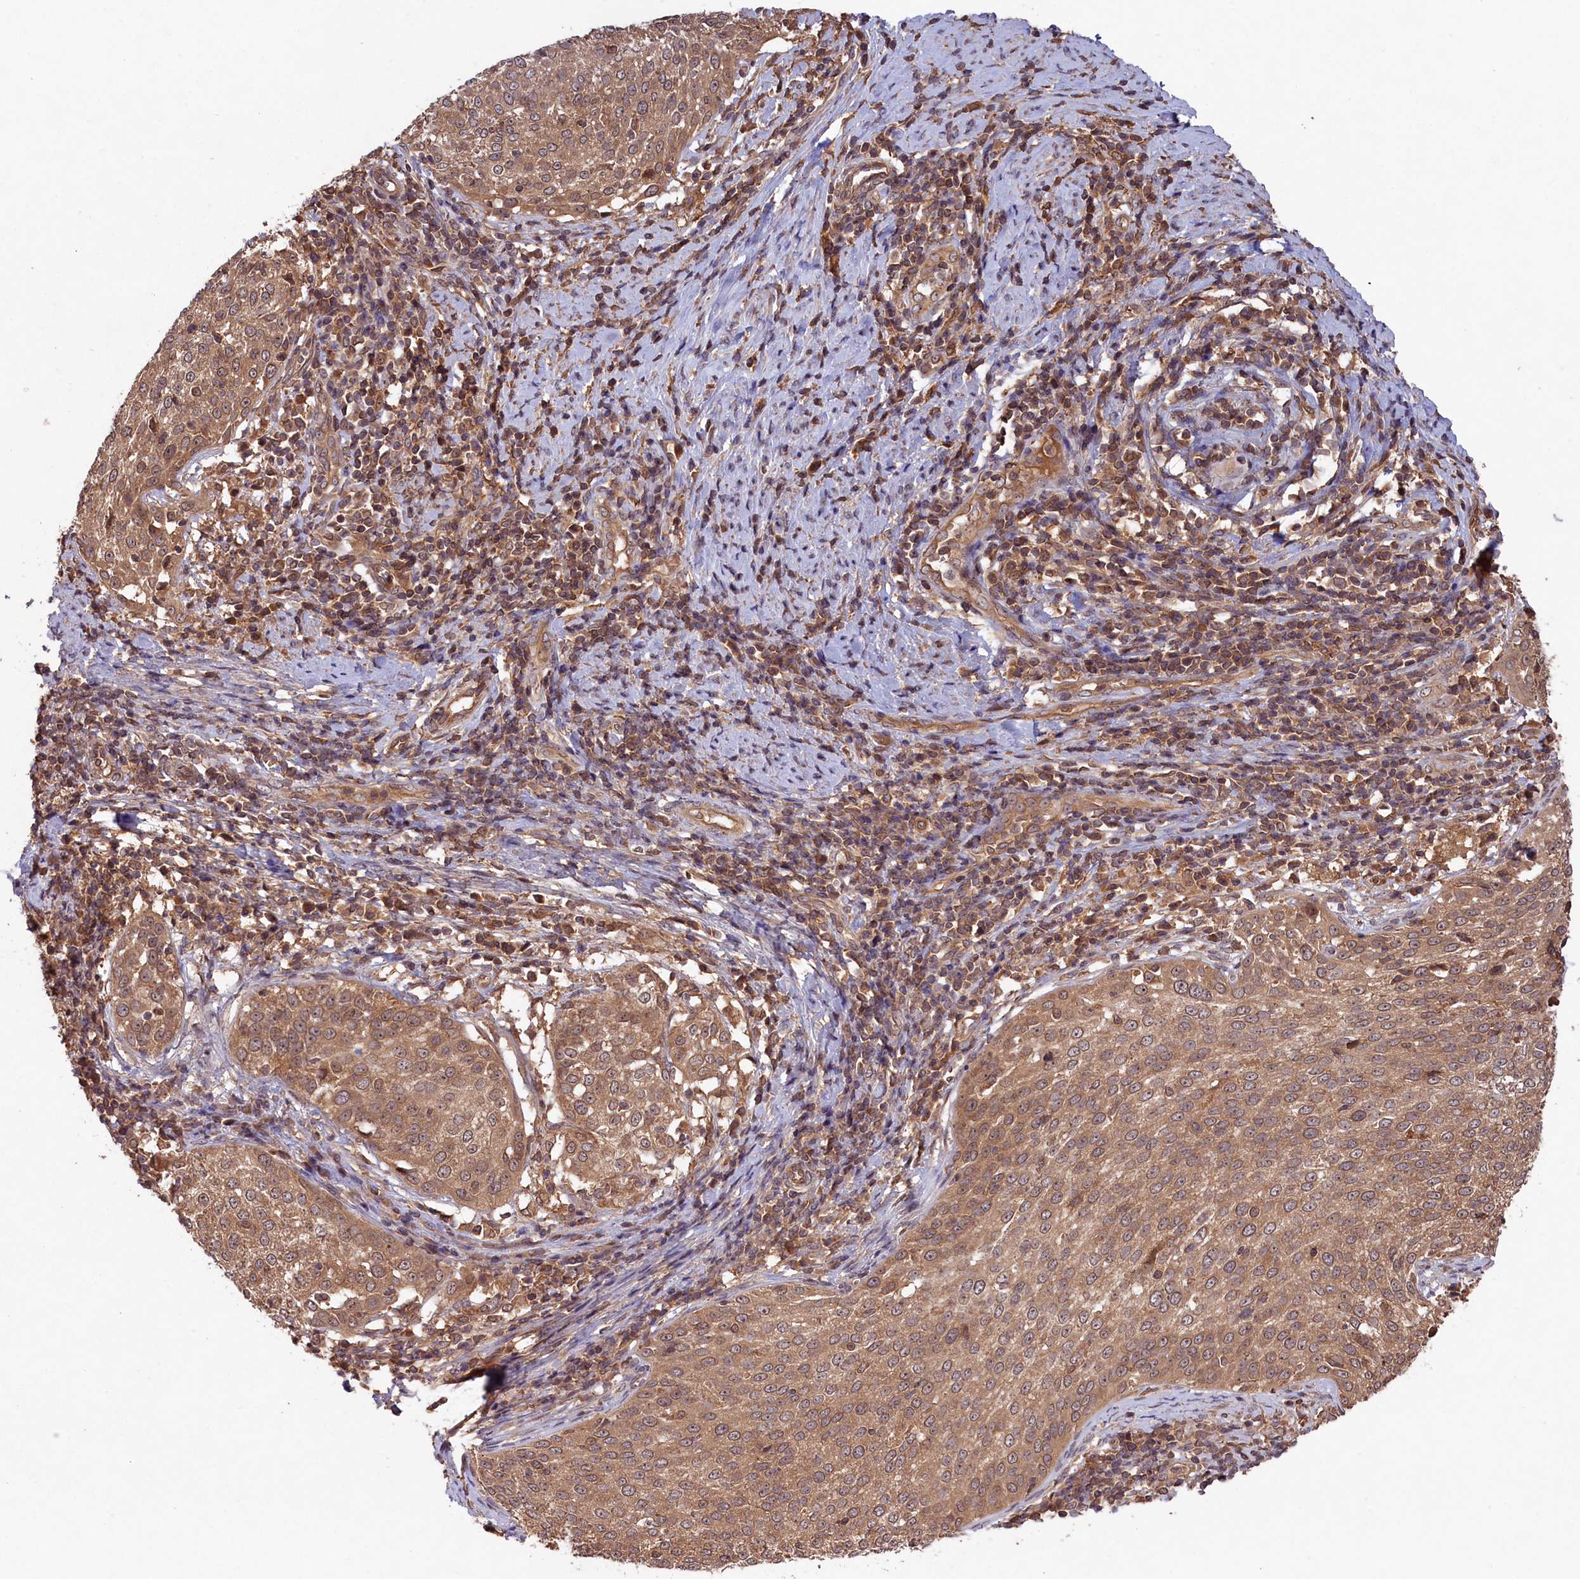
{"staining": {"intensity": "moderate", "quantity": ">75%", "location": "cytoplasmic/membranous"}, "tissue": "cervical cancer", "cell_type": "Tumor cells", "image_type": "cancer", "snomed": [{"axis": "morphology", "description": "Squamous cell carcinoma, NOS"}, {"axis": "topography", "description": "Cervix"}], "caption": "A brown stain highlights moderate cytoplasmic/membranous staining of a protein in human cervical squamous cell carcinoma tumor cells.", "gene": "CHAC1", "patient": {"sex": "female", "age": 57}}